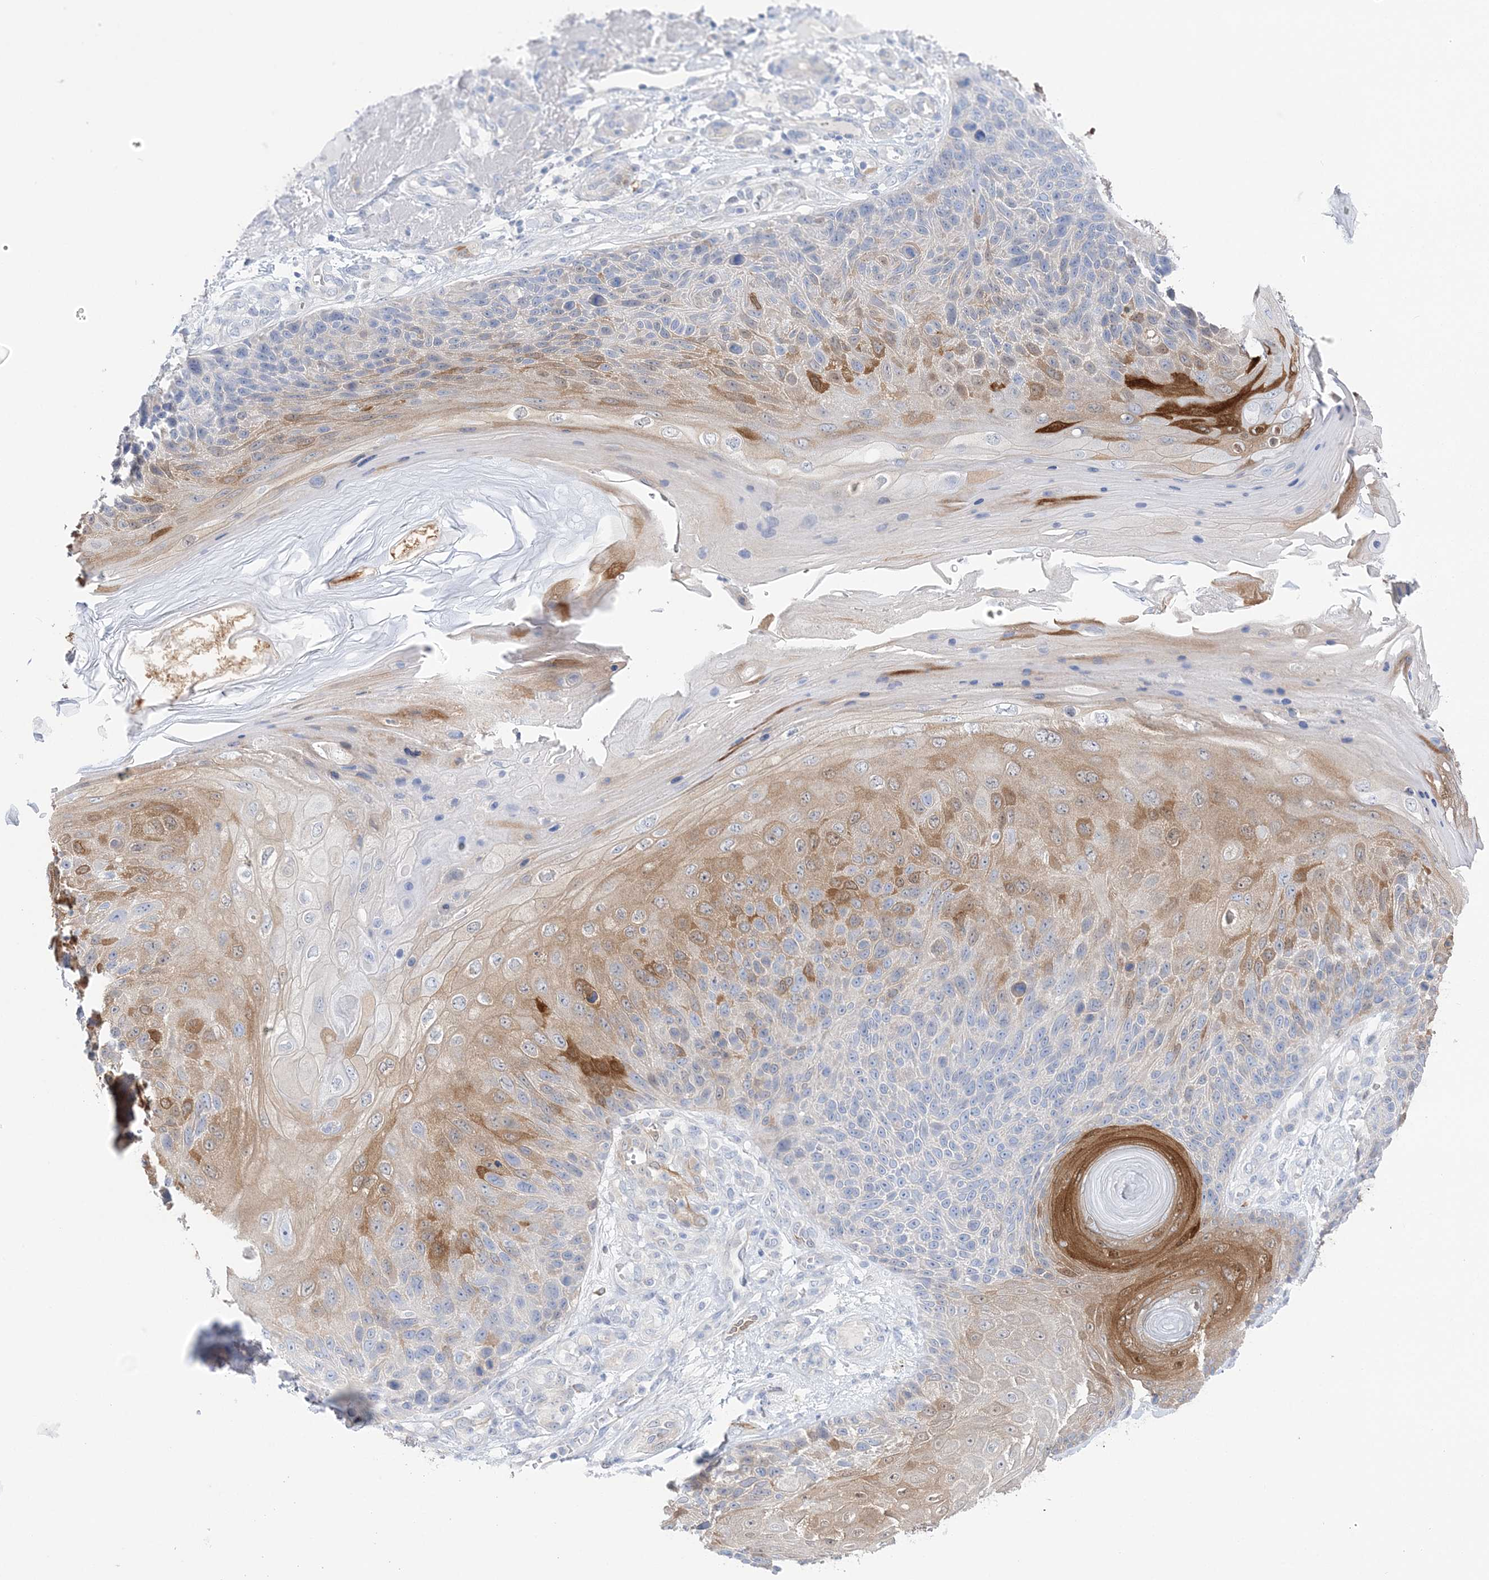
{"staining": {"intensity": "moderate", "quantity": "25%-75%", "location": "cytoplasmic/membranous"}, "tissue": "skin cancer", "cell_type": "Tumor cells", "image_type": "cancer", "snomed": [{"axis": "morphology", "description": "Squamous cell carcinoma, NOS"}, {"axis": "topography", "description": "Skin"}], "caption": "Immunohistochemistry (IHC) (DAB (3,3'-diaminobenzidine)) staining of human skin squamous cell carcinoma shows moderate cytoplasmic/membranous protein staining in approximately 25%-75% of tumor cells. The staining was performed using DAB, with brown indicating positive protein expression. Nuclei are stained blue with hematoxylin.", "gene": "HMGCS1", "patient": {"sex": "female", "age": 88}}